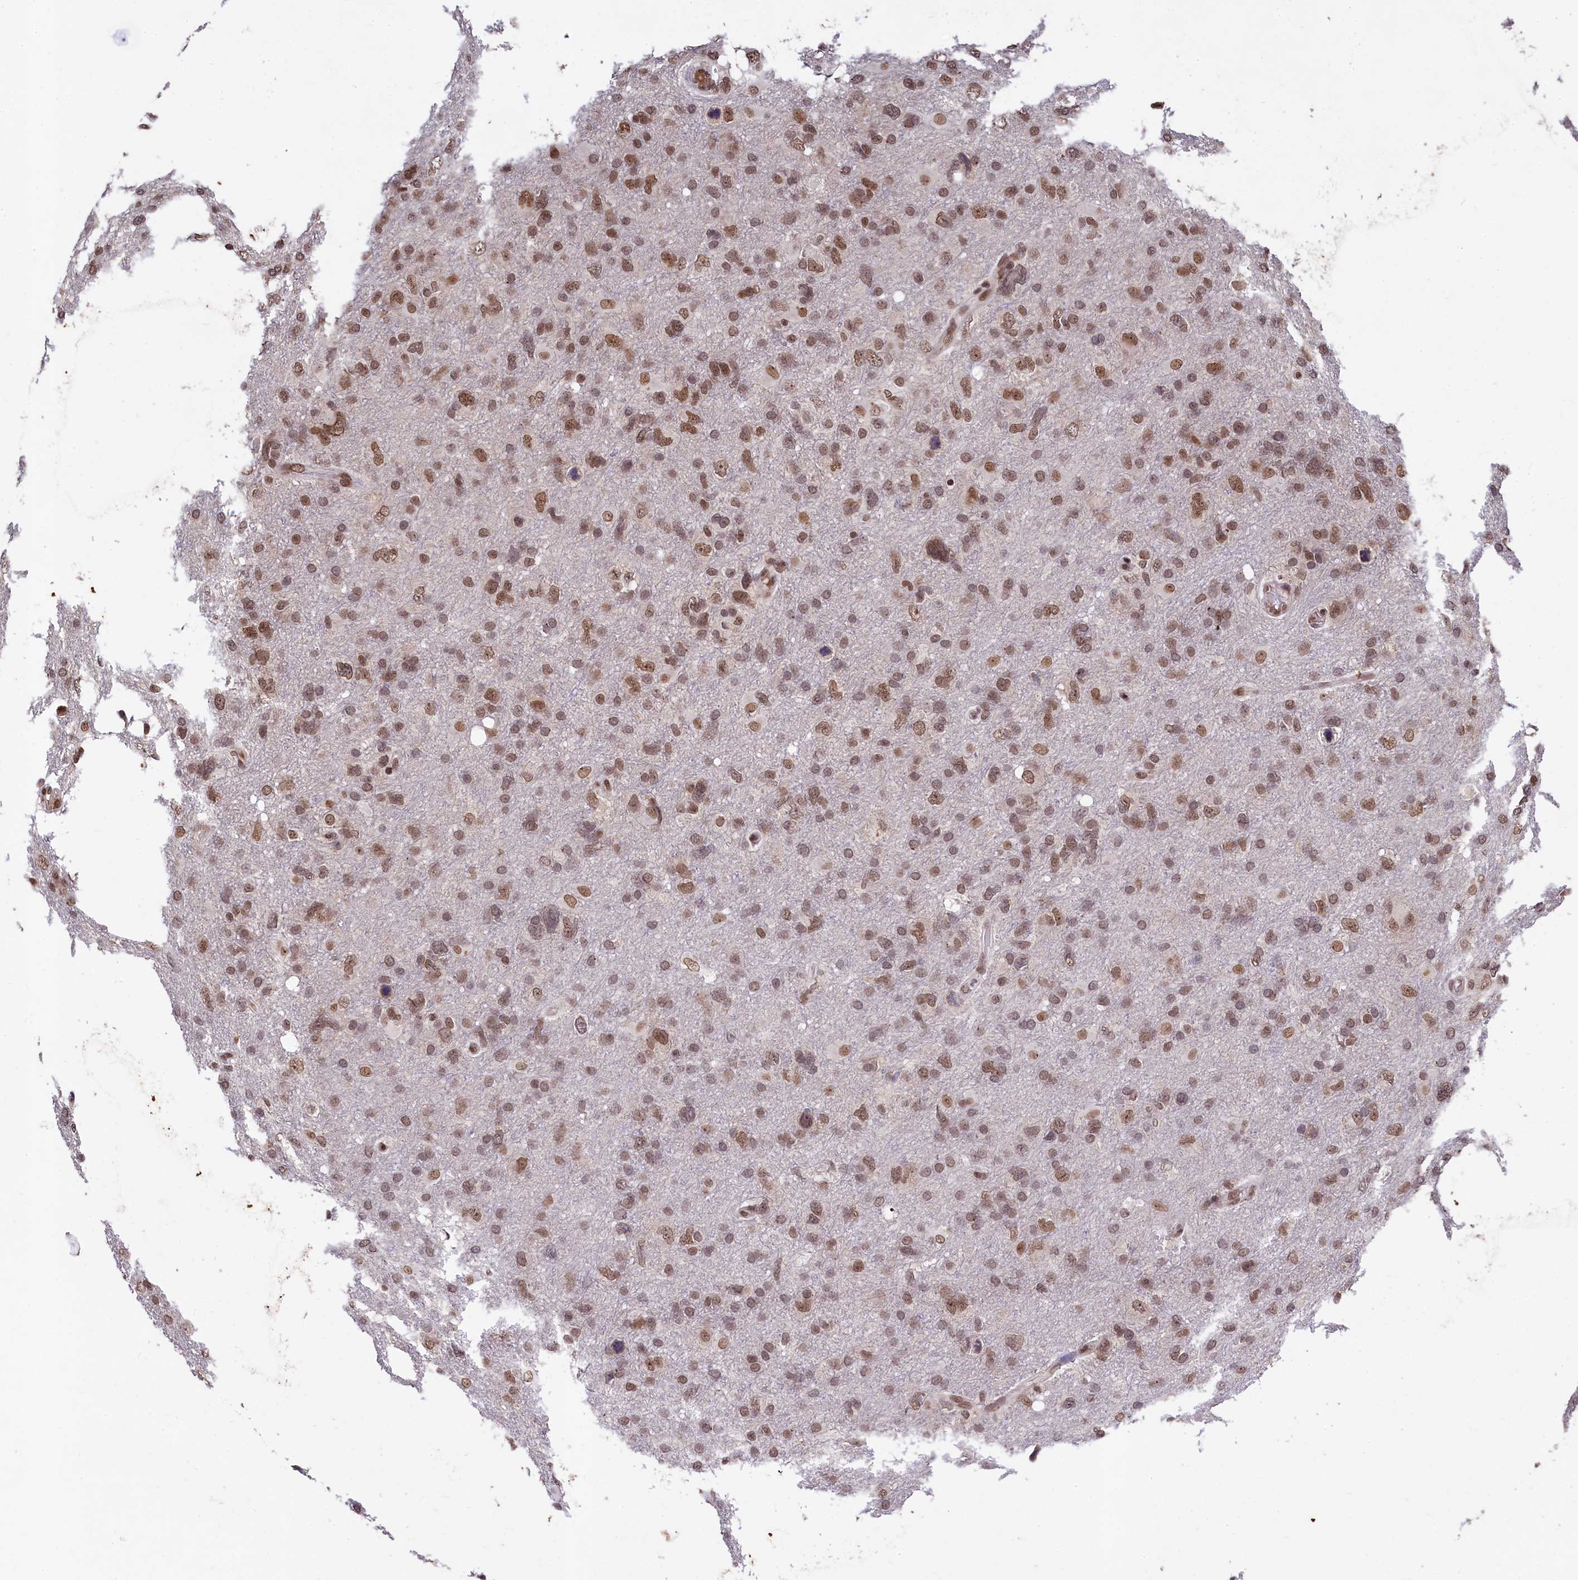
{"staining": {"intensity": "moderate", "quantity": ">75%", "location": "nuclear"}, "tissue": "glioma", "cell_type": "Tumor cells", "image_type": "cancer", "snomed": [{"axis": "morphology", "description": "Glioma, malignant, High grade"}, {"axis": "topography", "description": "Brain"}], "caption": "Immunohistochemistry (IHC) micrograph of human malignant high-grade glioma stained for a protein (brown), which demonstrates medium levels of moderate nuclear positivity in about >75% of tumor cells.", "gene": "FAM217B", "patient": {"sex": "male", "age": 61}}